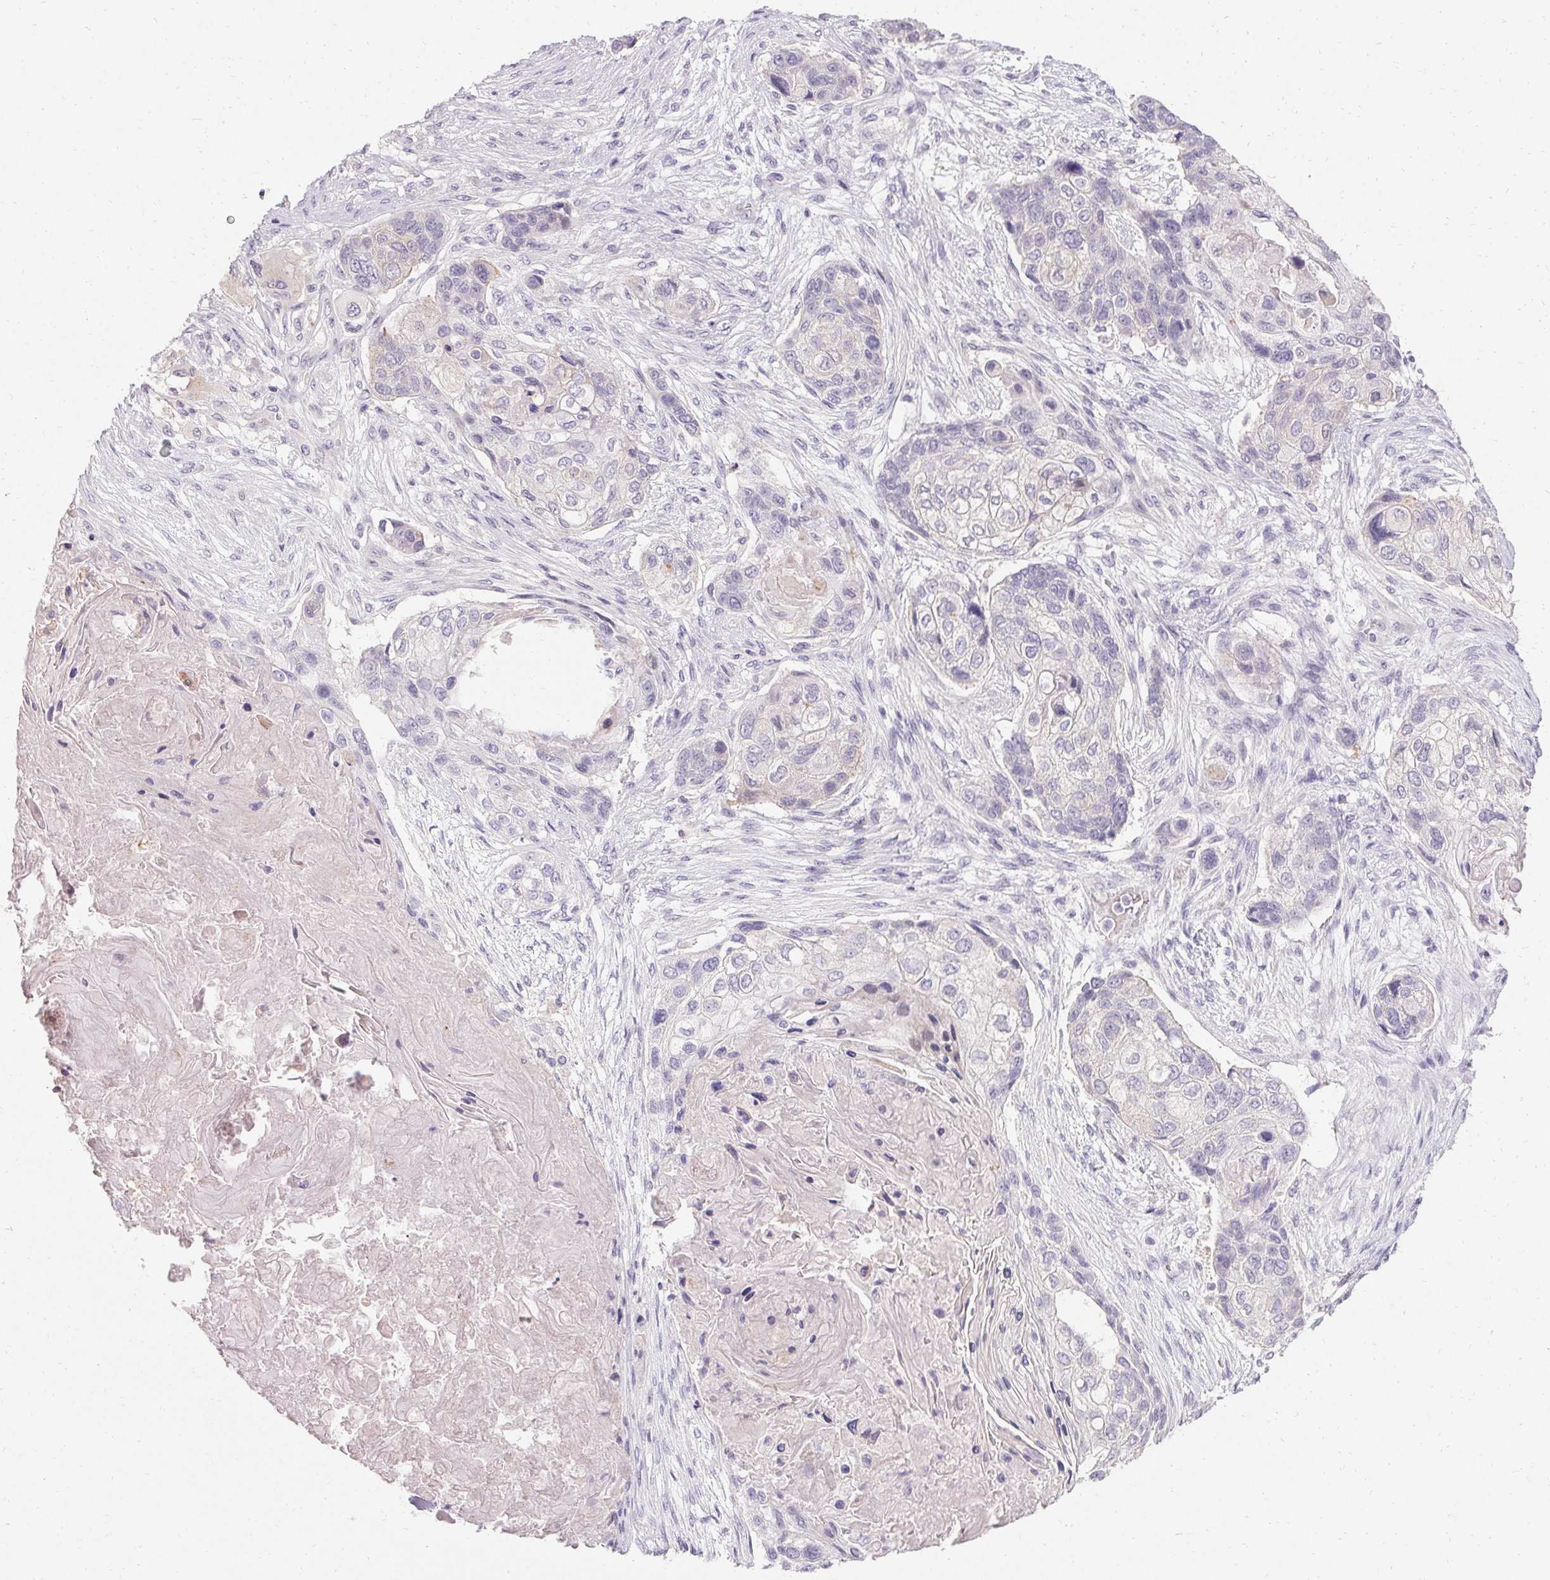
{"staining": {"intensity": "negative", "quantity": "none", "location": "none"}, "tissue": "lung cancer", "cell_type": "Tumor cells", "image_type": "cancer", "snomed": [{"axis": "morphology", "description": "Squamous cell carcinoma, NOS"}, {"axis": "topography", "description": "Lung"}], "caption": "DAB immunohistochemical staining of lung squamous cell carcinoma reveals no significant staining in tumor cells.", "gene": "HSD17B3", "patient": {"sex": "male", "age": 69}}